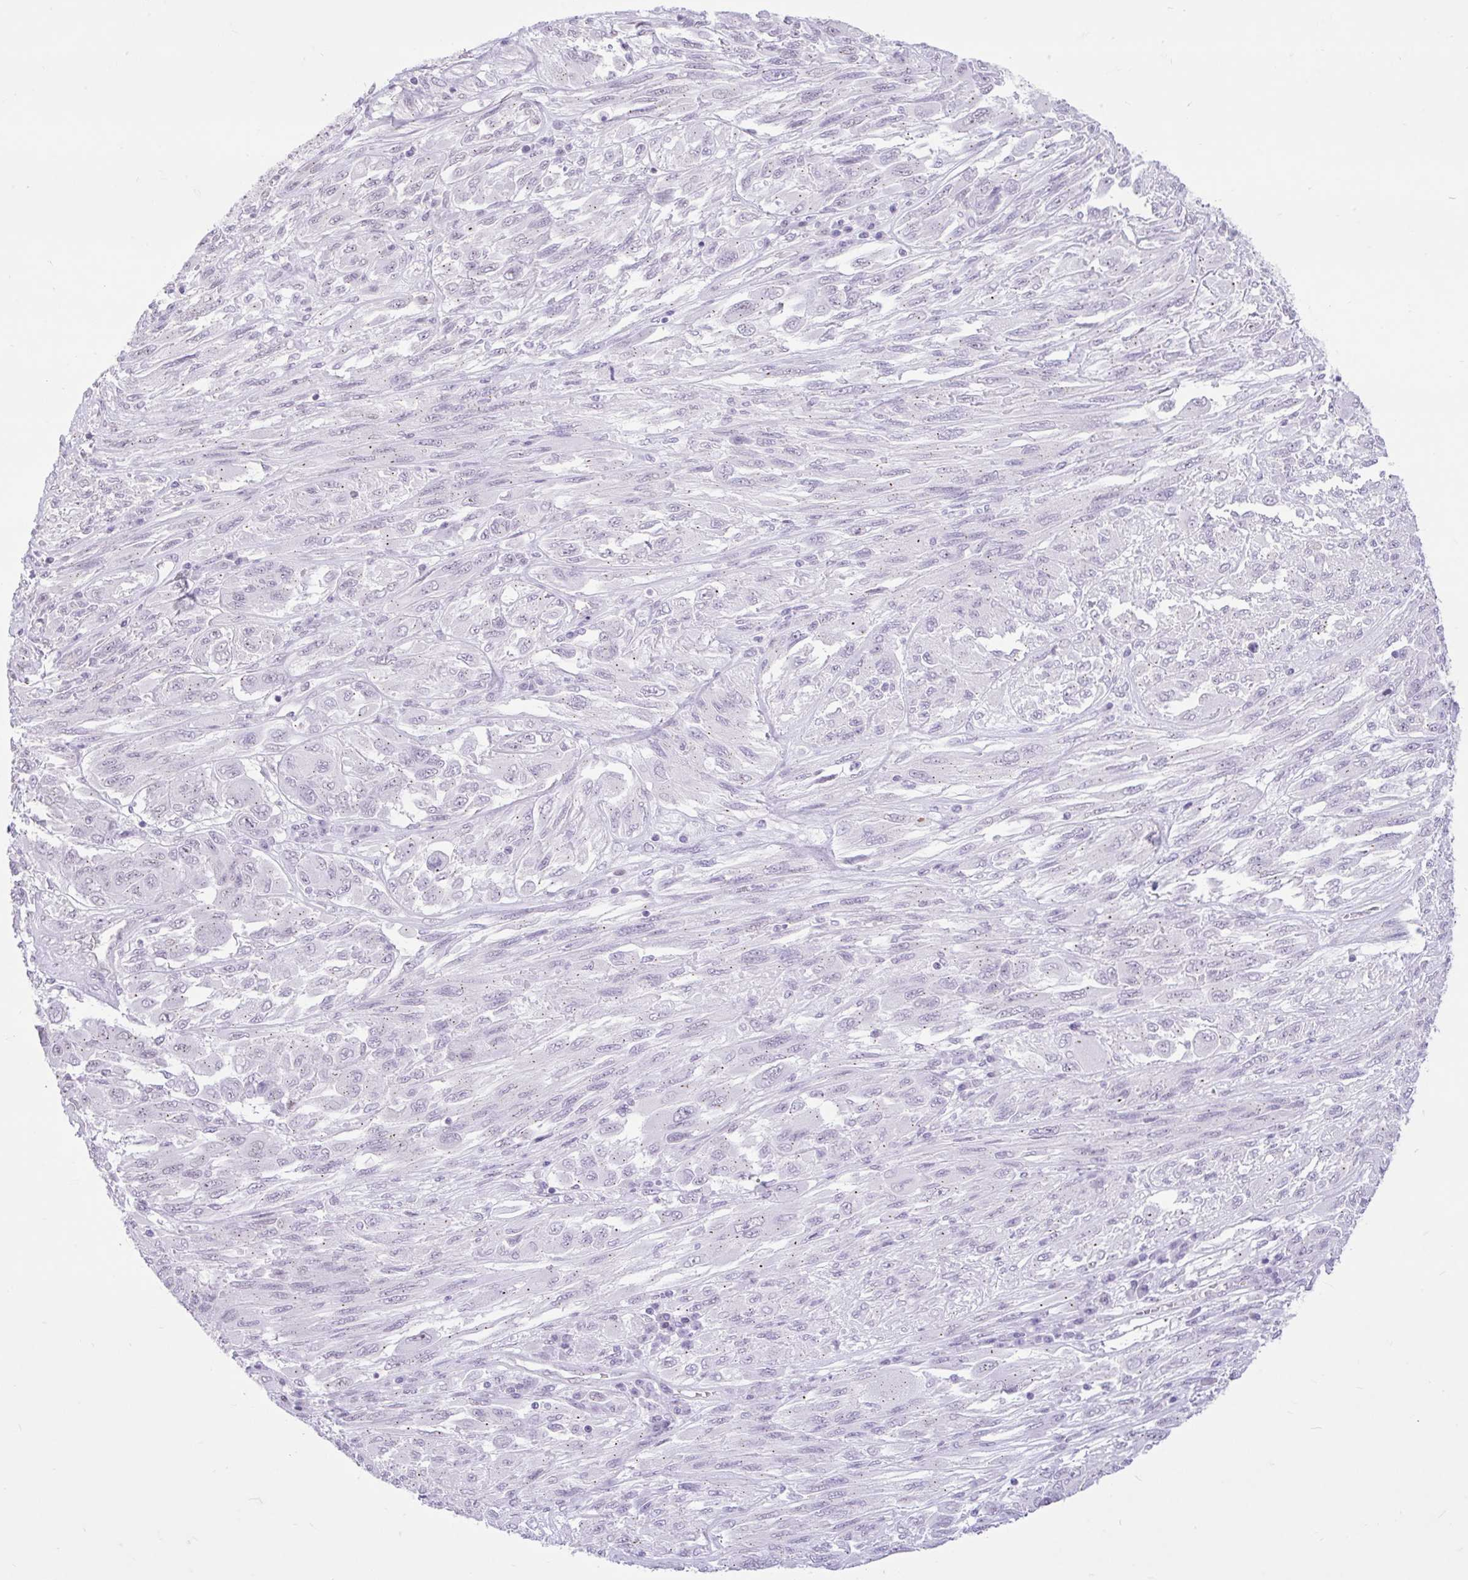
{"staining": {"intensity": "negative", "quantity": "none", "location": "none"}, "tissue": "melanoma", "cell_type": "Tumor cells", "image_type": "cancer", "snomed": [{"axis": "morphology", "description": "Malignant melanoma, NOS"}, {"axis": "topography", "description": "Skin"}], "caption": "The immunohistochemistry (IHC) histopathology image has no significant expression in tumor cells of malignant melanoma tissue.", "gene": "REEP1", "patient": {"sex": "female", "age": 91}}